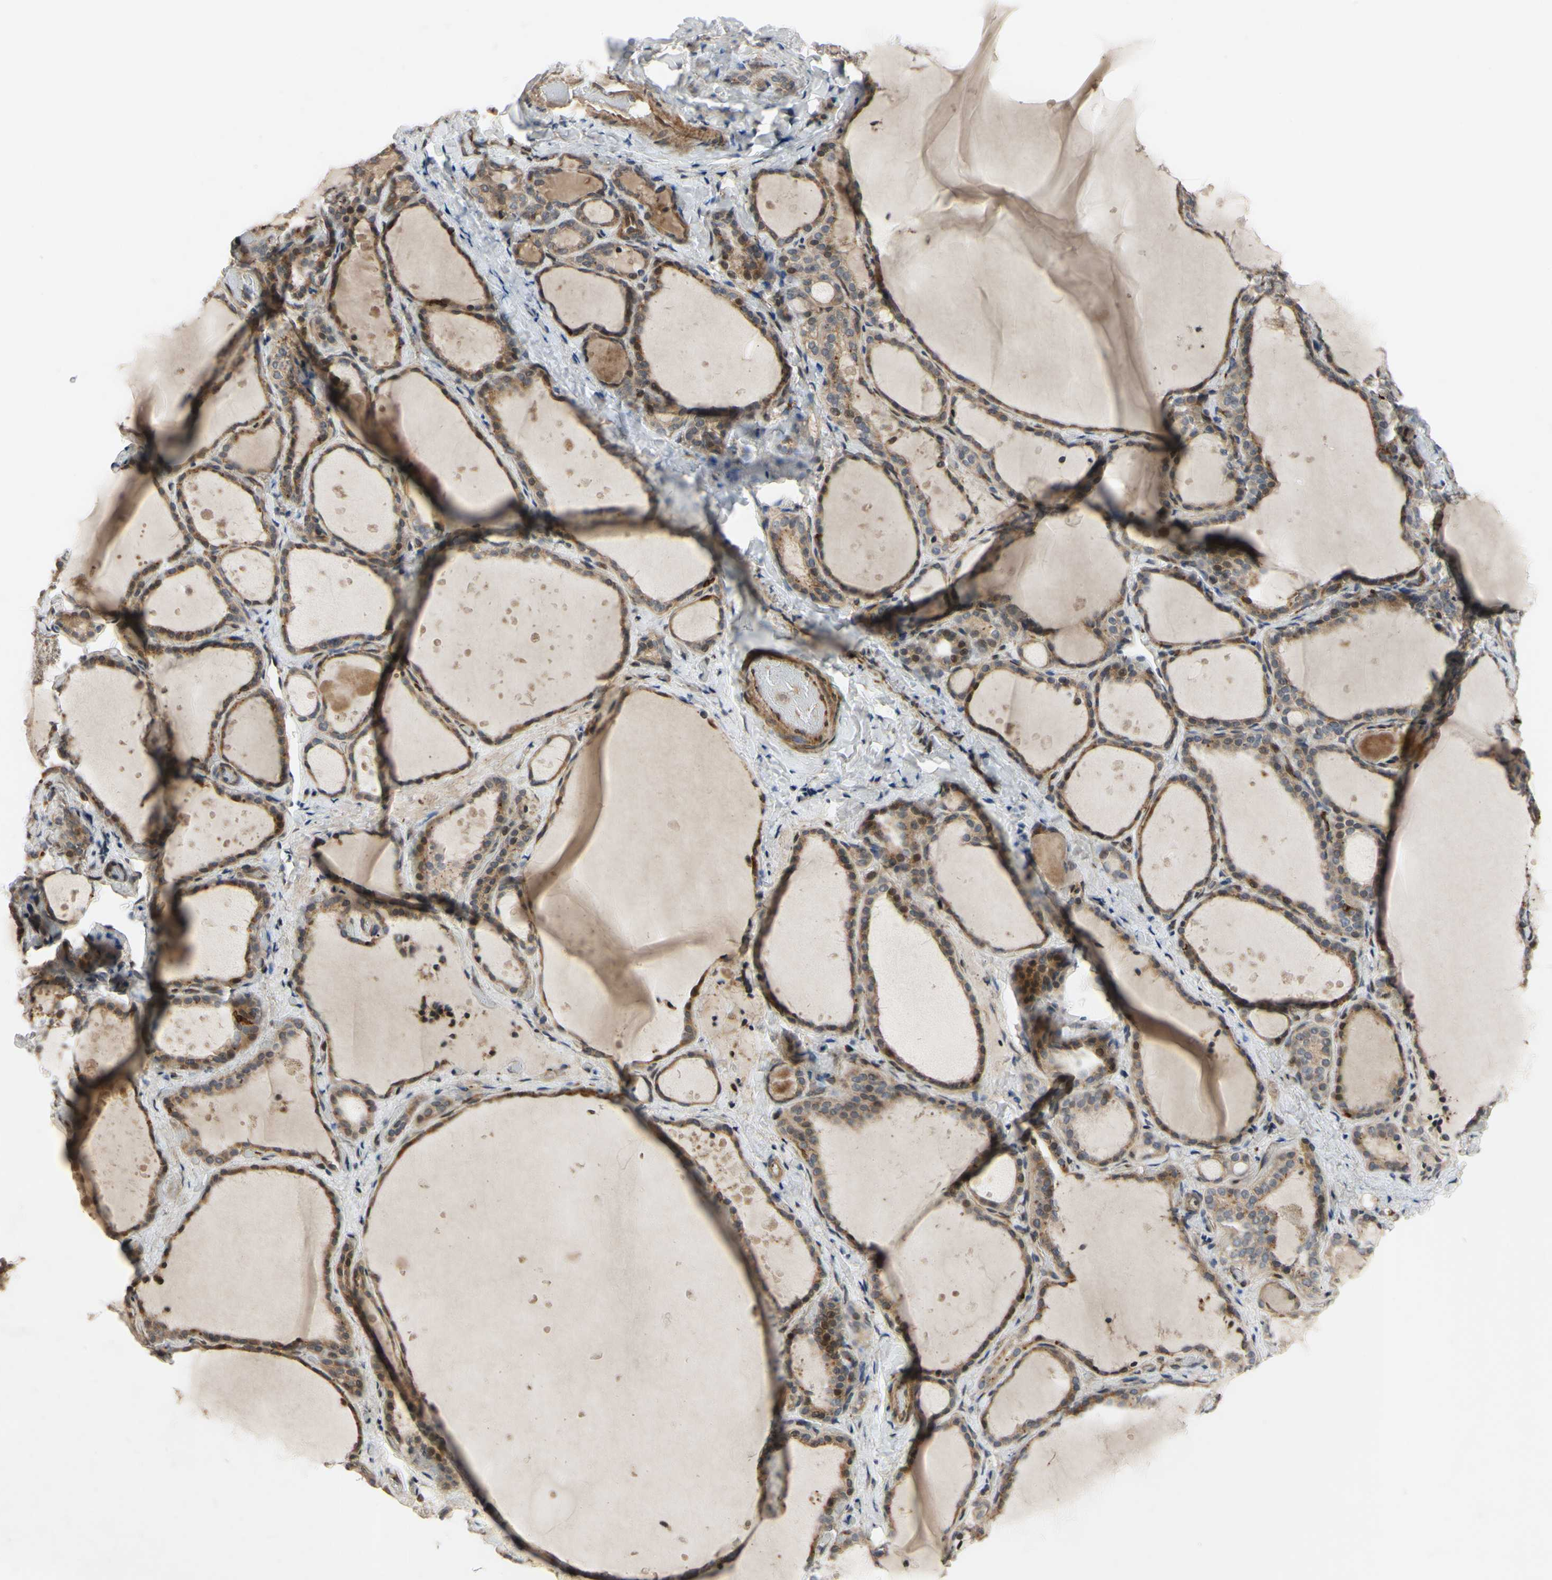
{"staining": {"intensity": "weak", "quantity": "25%-75%", "location": "cytoplasmic/membranous,nuclear"}, "tissue": "thyroid gland", "cell_type": "Glandular cells", "image_type": "normal", "snomed": [{"axis": "morphology", "description": "Normal tissue, NOS"}, {"axis": "topography", "description": "Thyroid gland"}], "caption": "About 25%-75% of glandular cells in benign human thyroid gland demonstrate weak cytoplasmic/membranous,nuclear protein positivity as visualized by brown immunohistochemical staining.", "gene": "PLXNA2", "patient": {"sex": "female", "age": 44}}